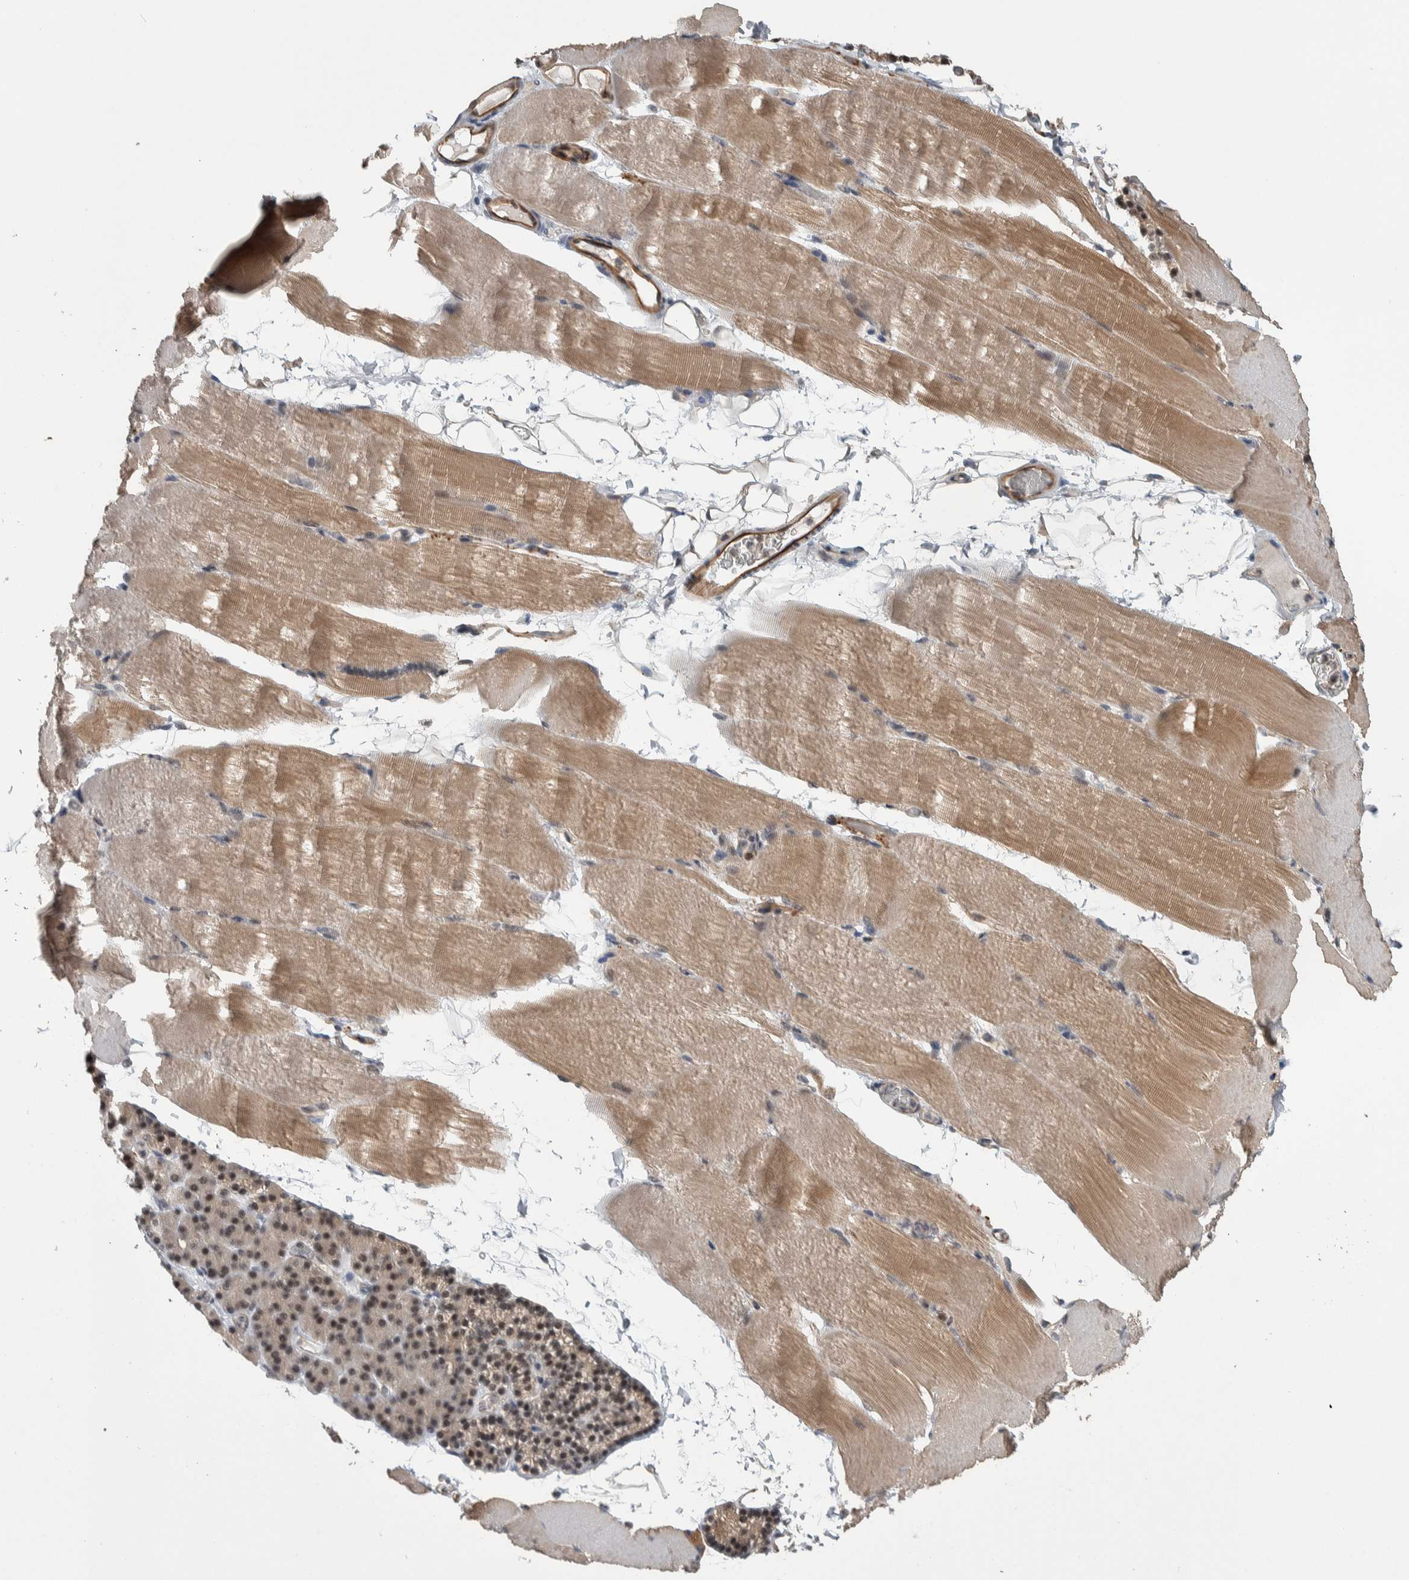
{"staining": {"intensity": "moderate", "quantity": "25%-75%", "location": "cytoplasmic/membranous"}, "tissue": "skeletal muscle", "cell_type": "Myocytes", "image_type": "normal", "snomed": [{"axis": "morphology", "description": "Normal tissue, NOS"}, {"axis": "topography", "description": "Skeletal muscle"}, {"axis": "topography", "description": "Parathyroid gland"}], "caption": "The photomicrograph shows immunohistochemical staining of benign skeletal muscle. There is moderate cytoplasmic/membranous positivity is present in approximately 25%-75% of myocytes. The protein of interest is shown in brown color, while the nuclei are stained blue.", "gene": "PRDM4", "patient": {"sex": "female", "age": 37}}